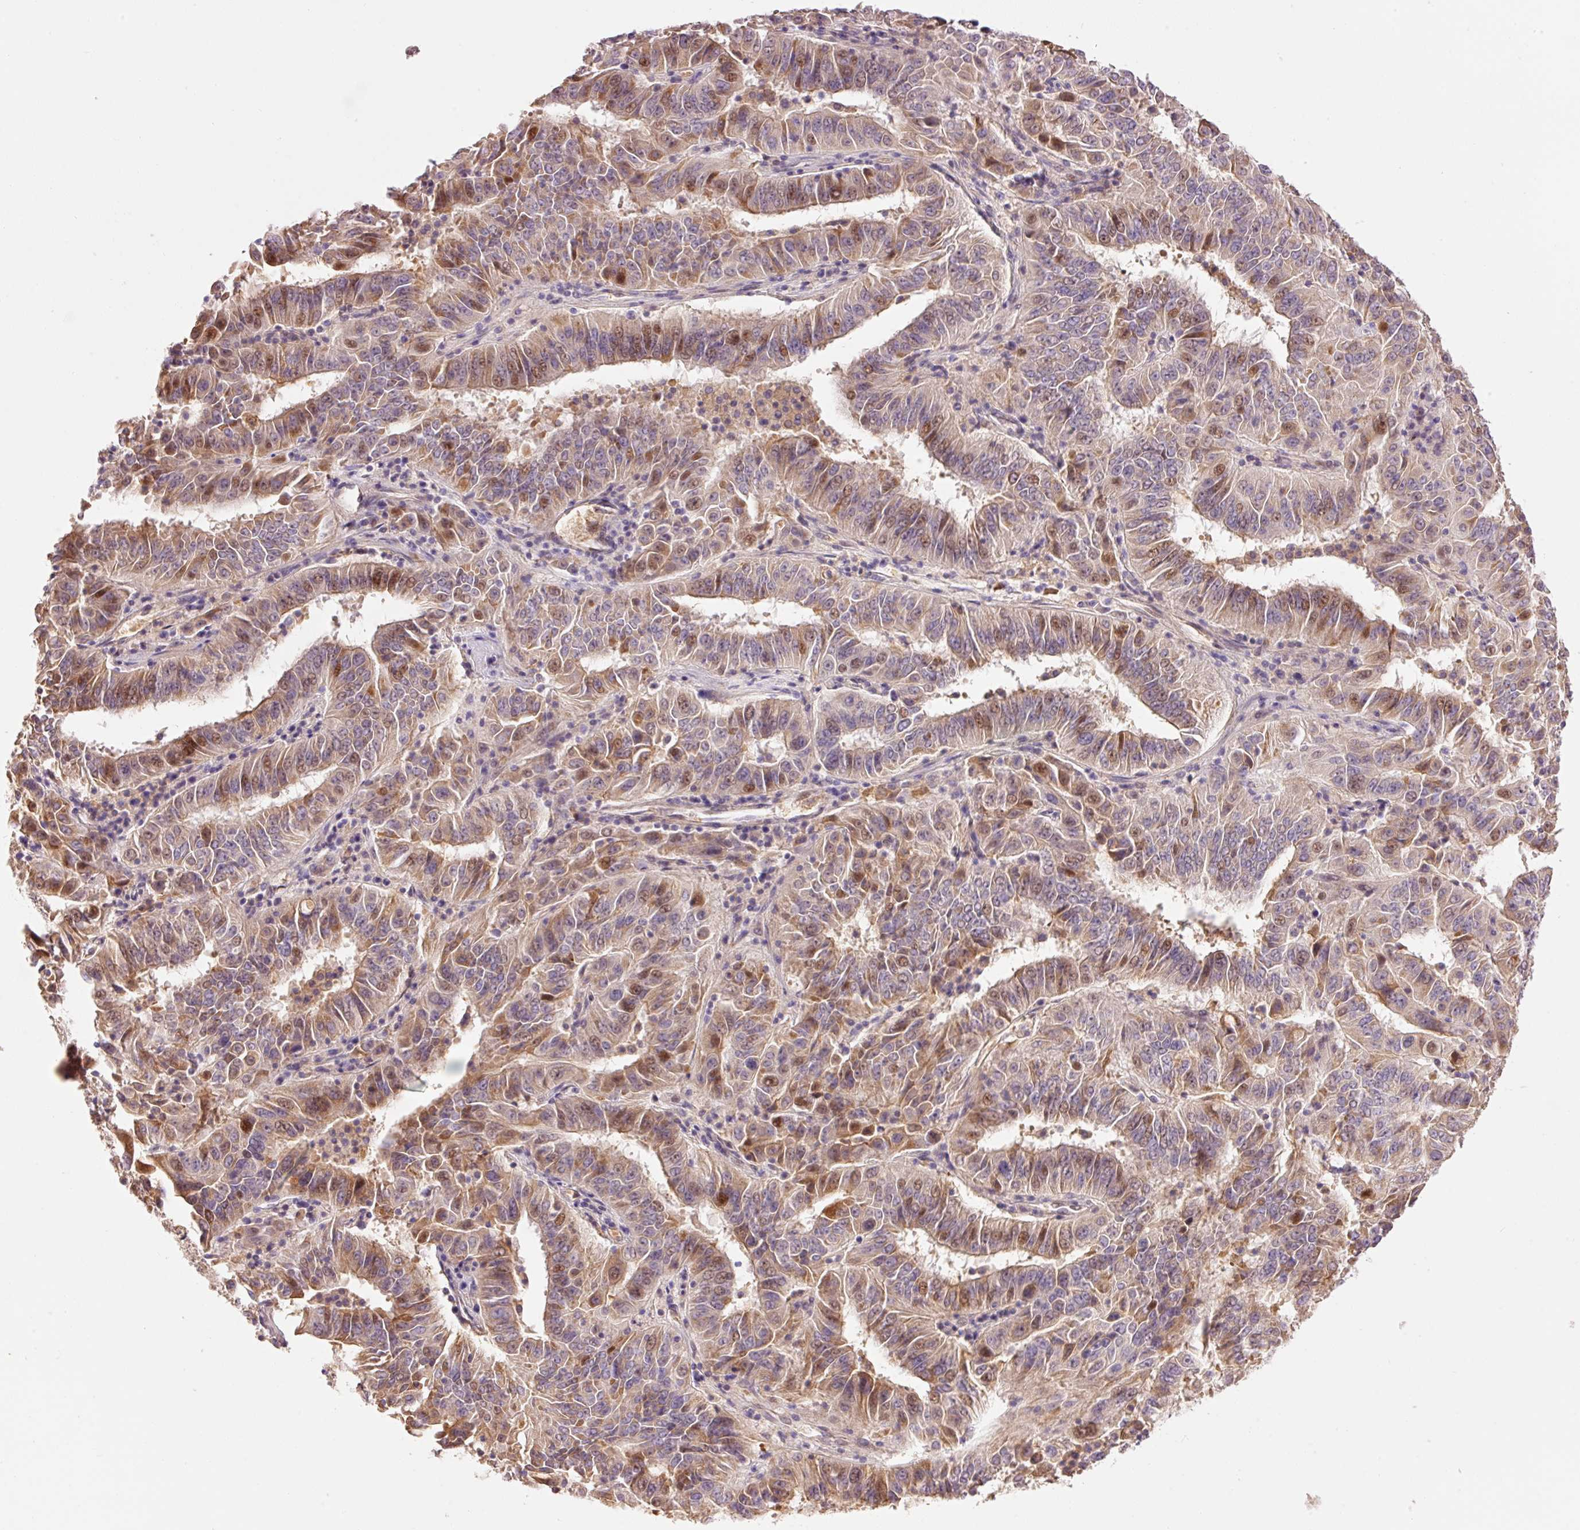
{"staining": {"intensity": "moderate", "quantity": "25%-75%", "location": "nuclear"}, "tissue": "pancreatic cancer", "cell_type": "Tumor cells", "image_type": "cancer", "snomed": [{"axis": "morphology", "description": "Adenocarcinoma, NOS"}, {"axis": "topography", "description": "Pancreas"}], "caption": "Protein staining reveals moderate nuclear staining in about 25%-75% of tumor cells in pancreatic cancer. Using DAB (3,3'-diaminobenzidine) (brown) and hematoxylin (blue) stains, captured at high magnification using brightfield microscopy.", "gene": "CMTM8", "patient": {"sex": "male", "age": 63}}